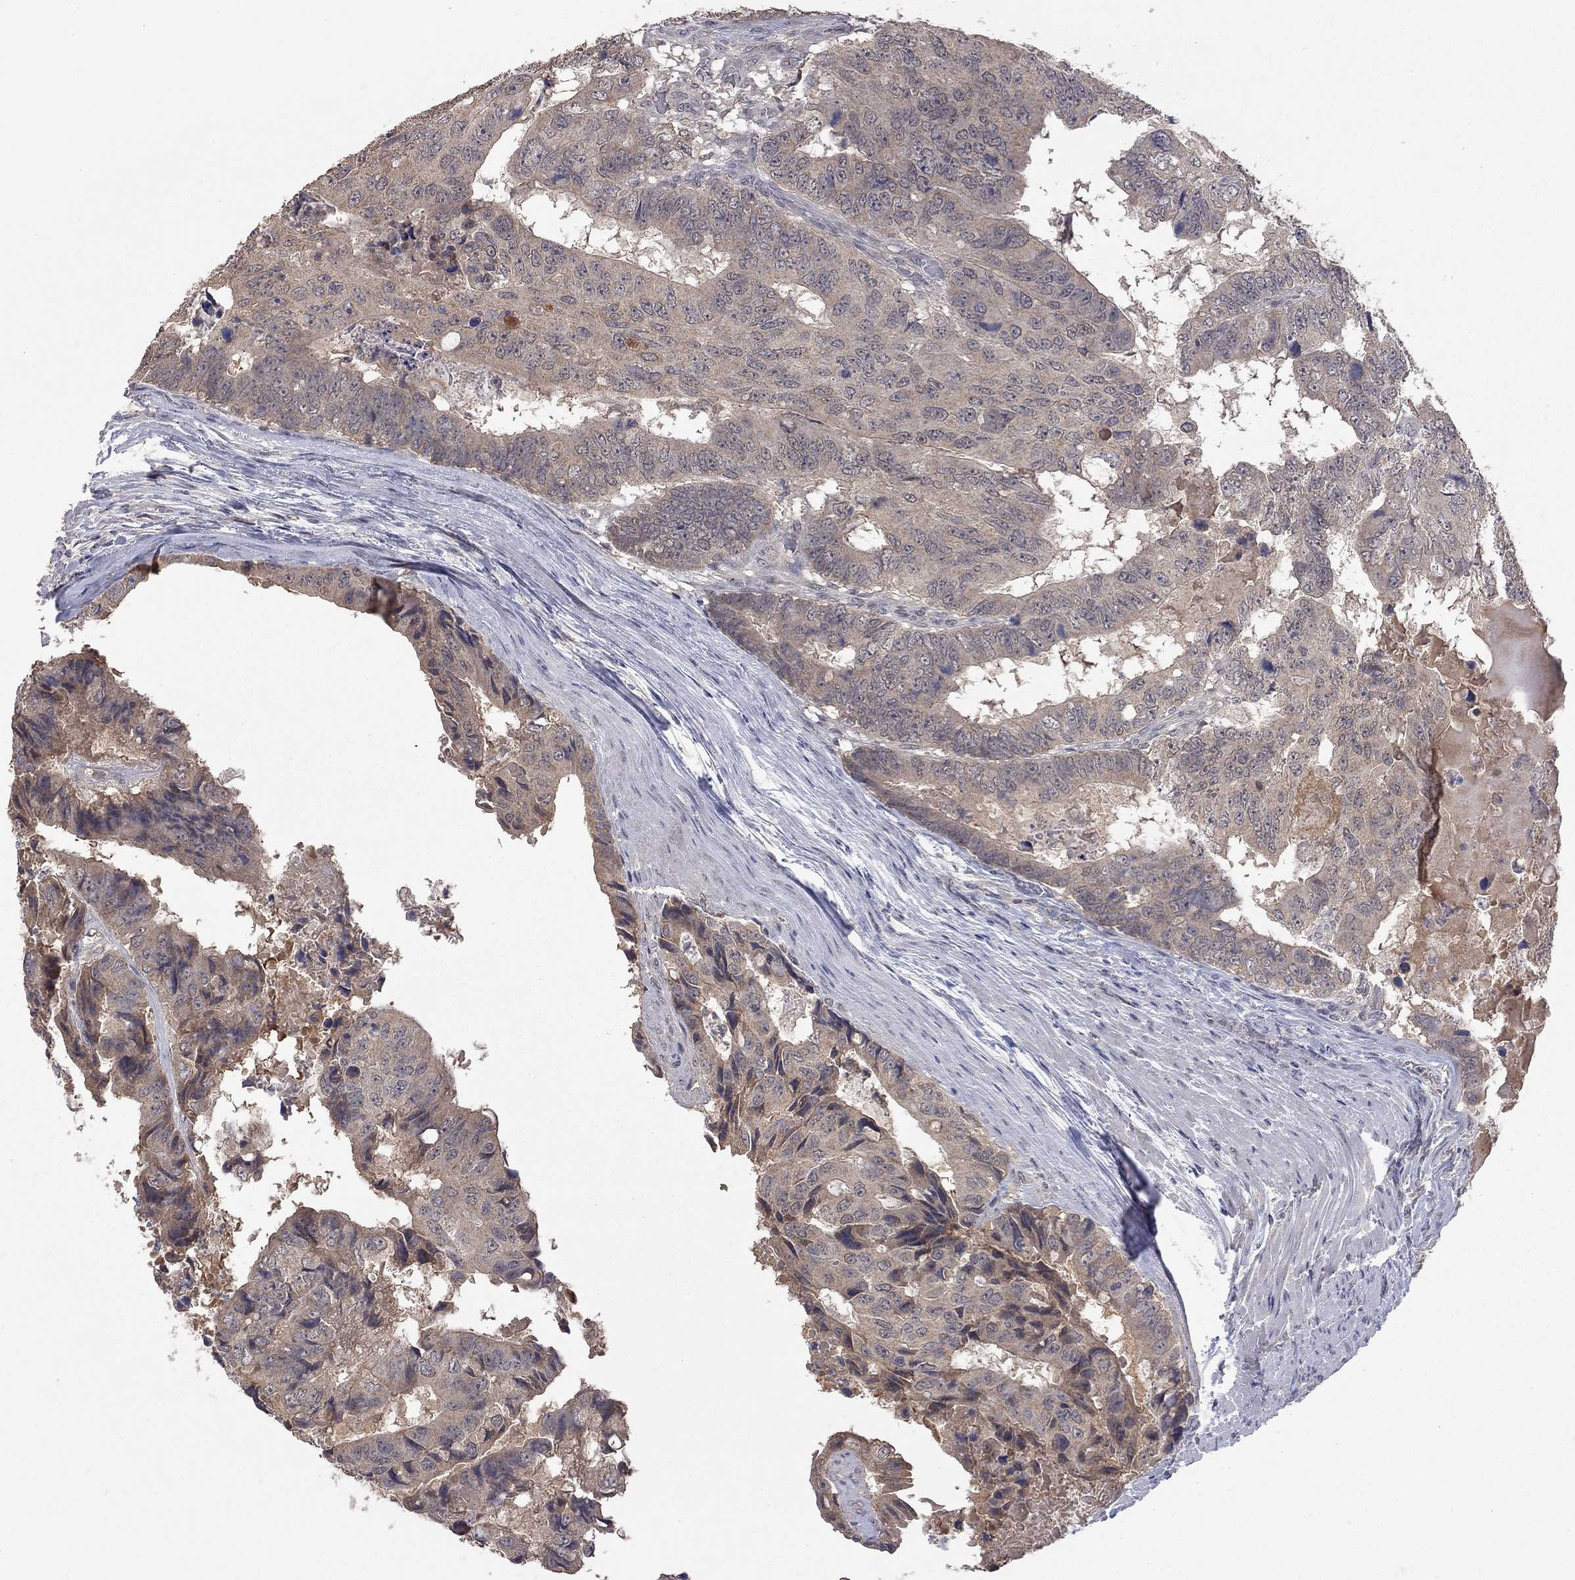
{"staining": {"intensity": "weak", "quantity": ">75%", "location": "cytoplasmic/membranous"}, "tissue": "colorectal cancer", "cell_type": "Tumor cells", "image_type": "cancer", "snomed": [{"axis": "morphology", "description": "Adenocarcinoma, NOS"}, {"axis": "topography", "description": "Colon"}], "caption": "A brown stain highlights weak cytoplasmic/membranous positivity of a protein in colorectal cancer (adenocarcinoma) tumor cells.", "gene": "HTR6", "patient": {"sex": "male", "age": 79}}